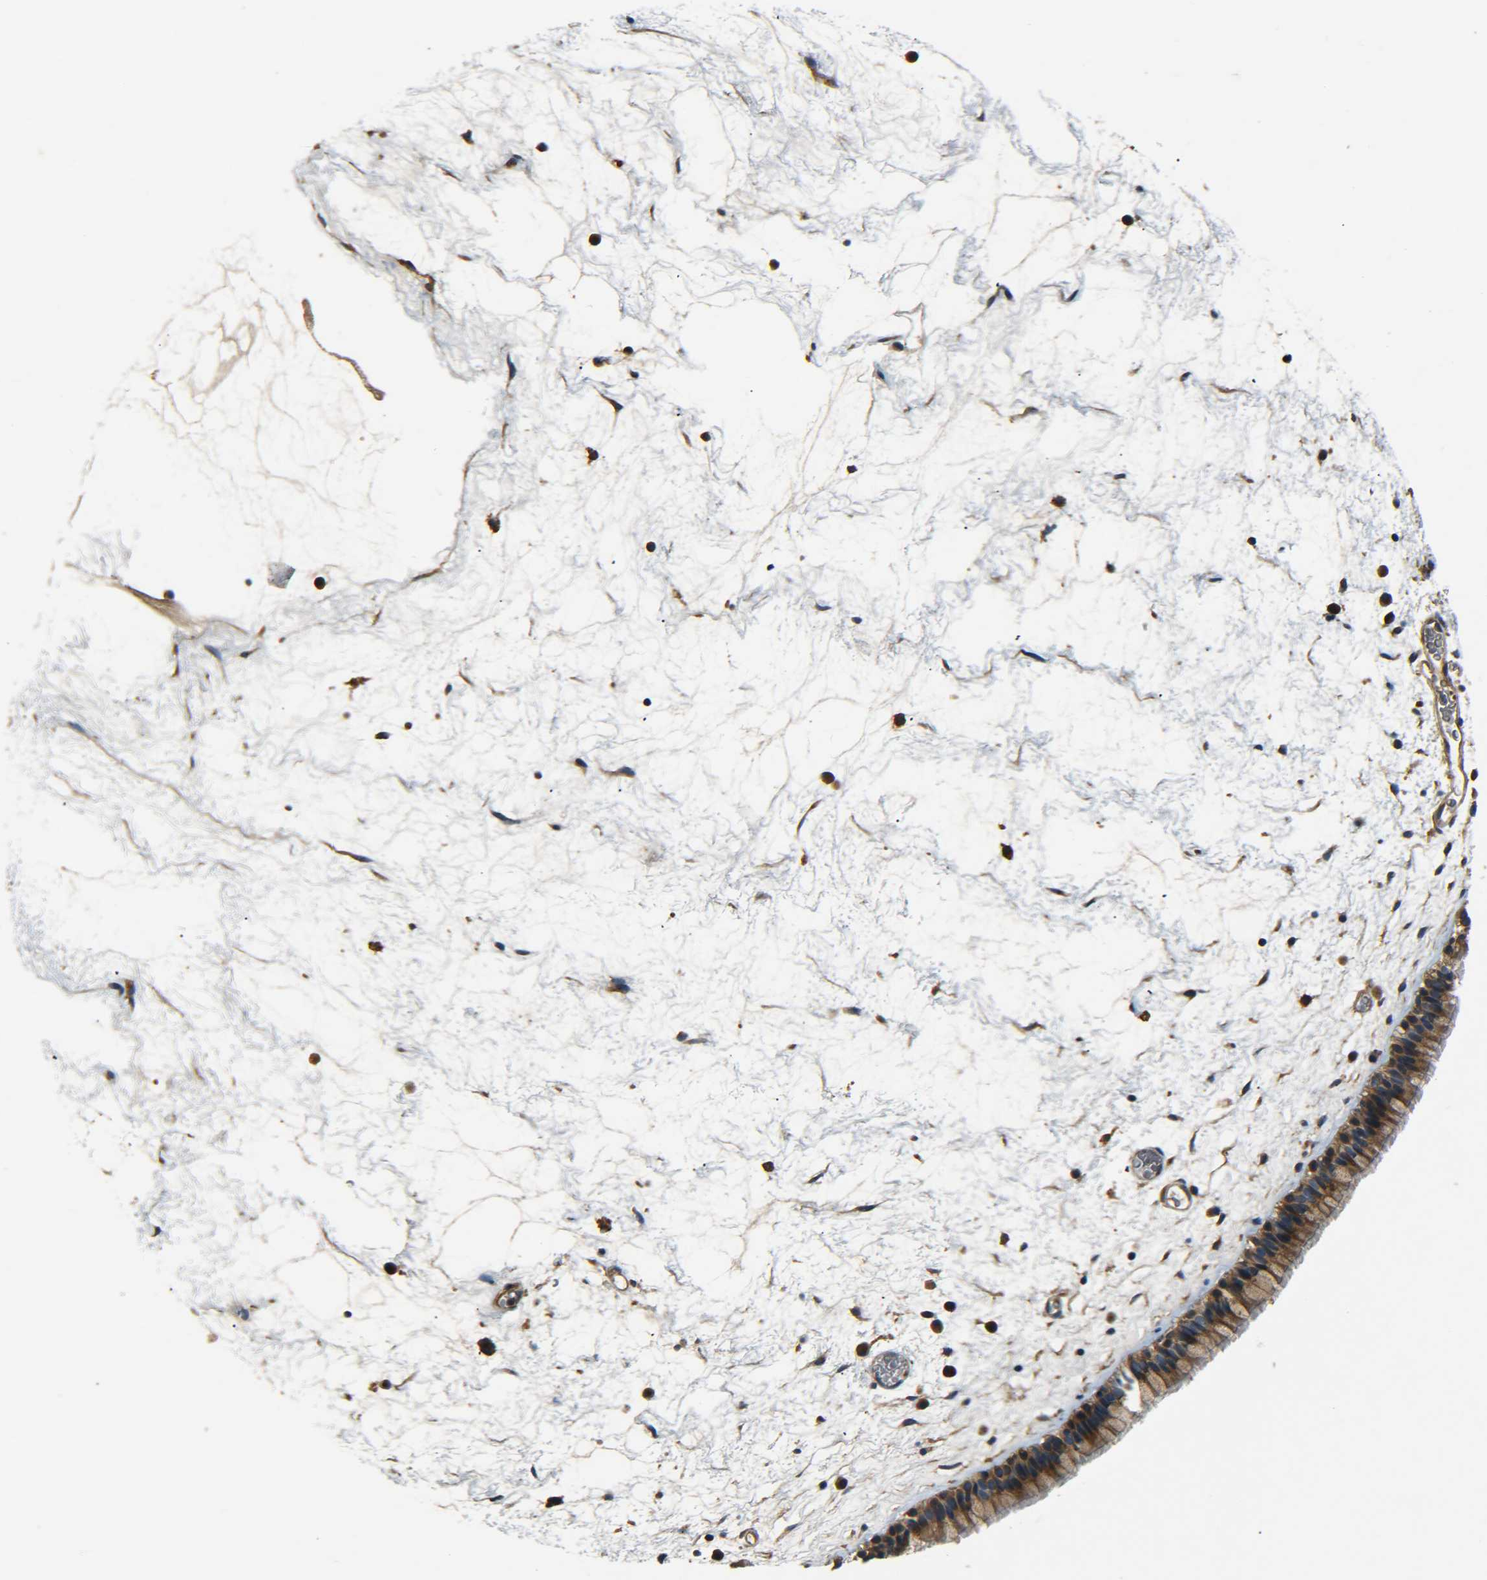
{"staining": {"intensity": "strong", "quantity": ">75%", "location": "cytoplasmic/membranous"}, "tissue": "nasopharynx", "cell_type": "Respiratory epithelial cells", "image_type": "normal", "snomed": [{"axis": "morphology", "description": "Normal tissue, NOS"}, {"axis": "morphology", "description": "Inflammation, NOS"}, {"axis": "topography", "description": "Nasopharynx"}], "caption": "High-power microscopy captured an immunohistochemistry photomicrograph of normal nasopharynx, revealing strong cytoplasmic/membranous positivity in about >75% of respiratory epithelial cells. Using DAB (3,3'-diaminobenzidine) (brown) and hematoxylin (blue) stains, captured at high magnification using brightfield microscopy.", "gene": "LRCH3", "patient": {"sex": "male", "age": 48}}